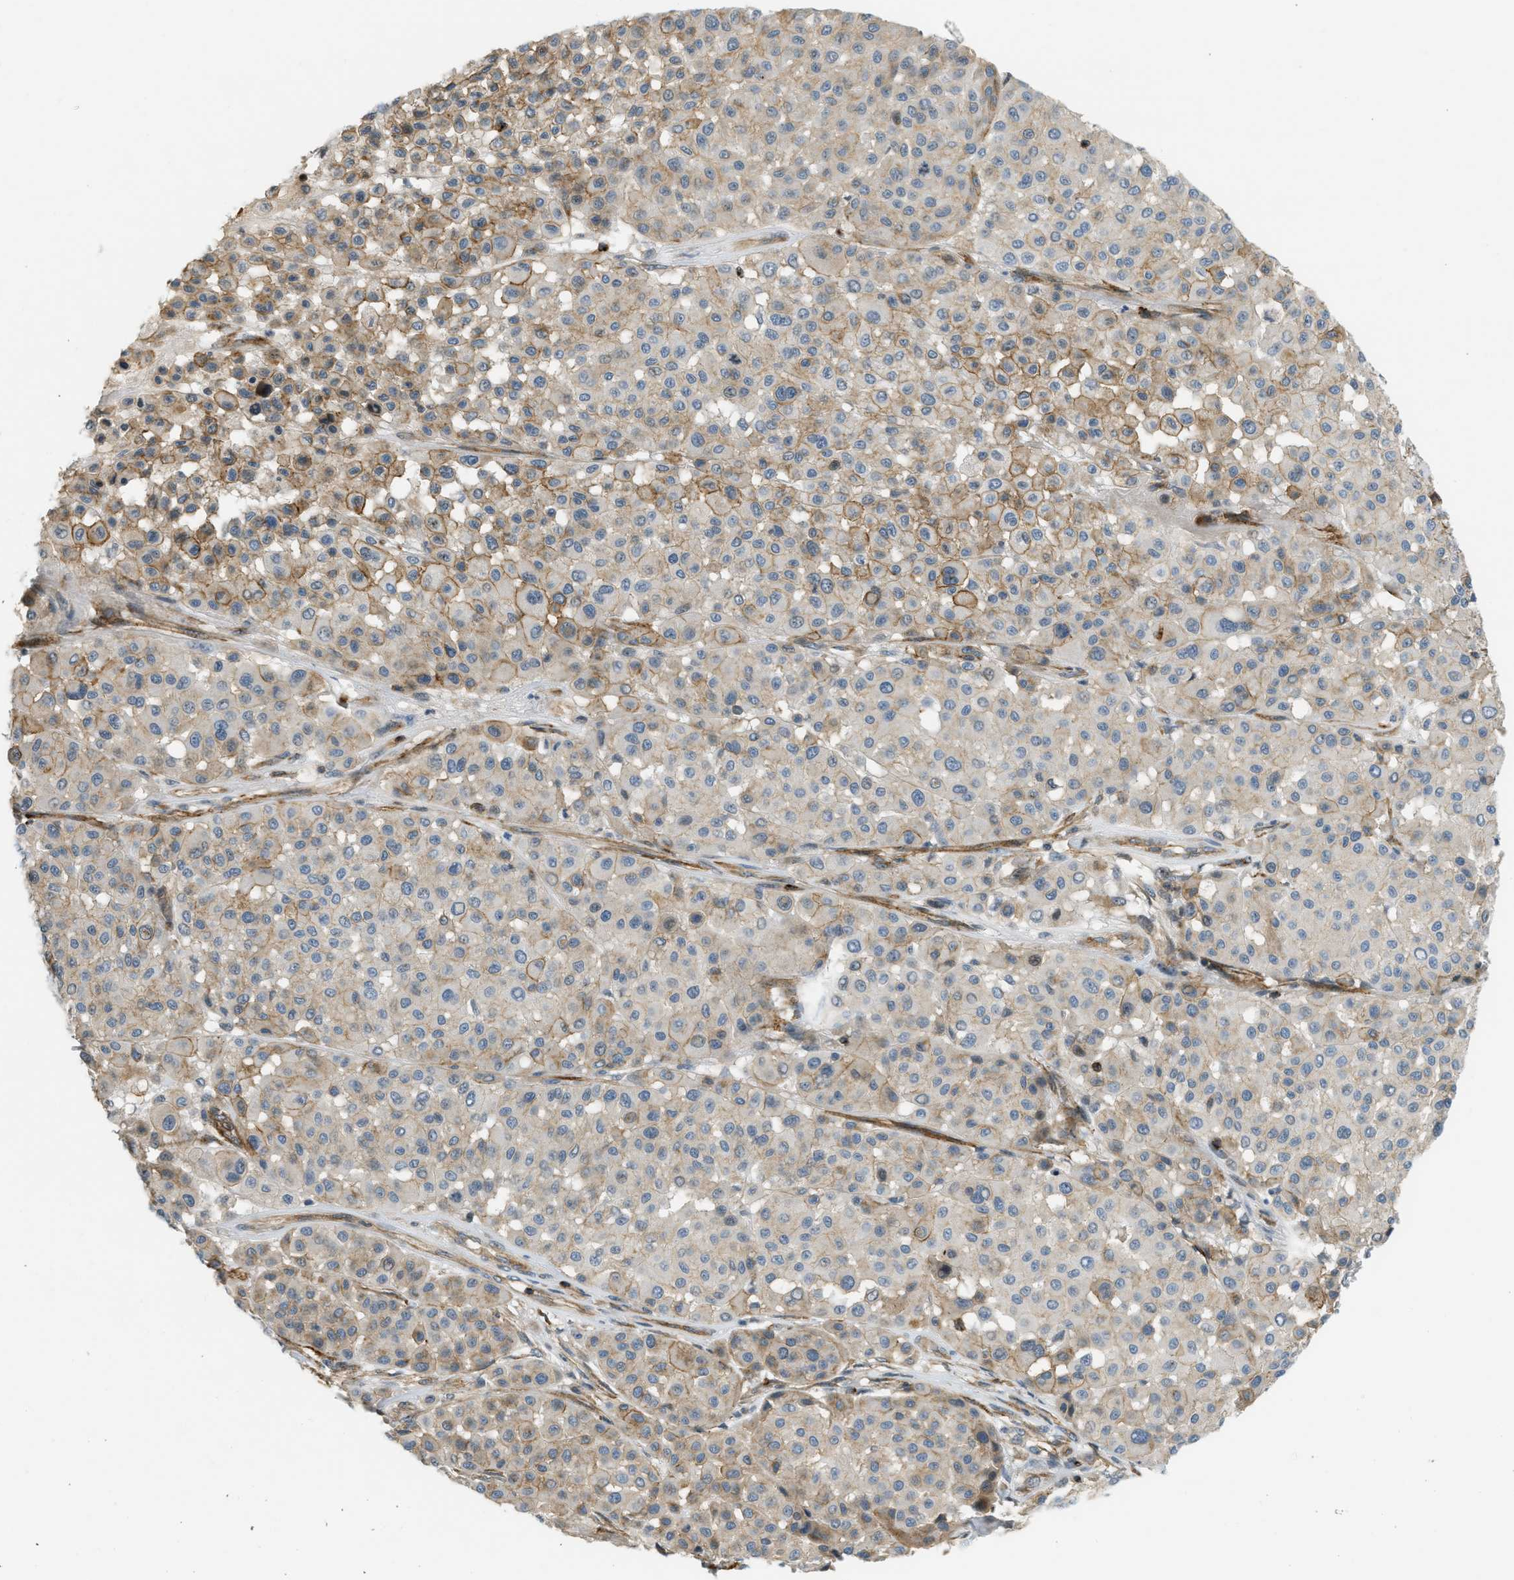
{"staining": {"intensity": "moderate", "quantity": "25%-75%", "location": "cytoplasmic/membranous"}, "tissue": "melanoma", "cell_type": "Tumor cells", "image_type": "cancer", "snomed": [{"axis": "morphology", "description": "Malignant melanoma, Metastatic site"}, {"axis": "topography", "description": "Soft tissue"}], "caption": "Melanoma was stained to show a protein in brown. There is medium levels of moderate cytoplasmic/membranous expression in about 25%-75% of tumor cells.", "gene": "KIAA1671", "patient": {"sex": "male", "age": 41}}